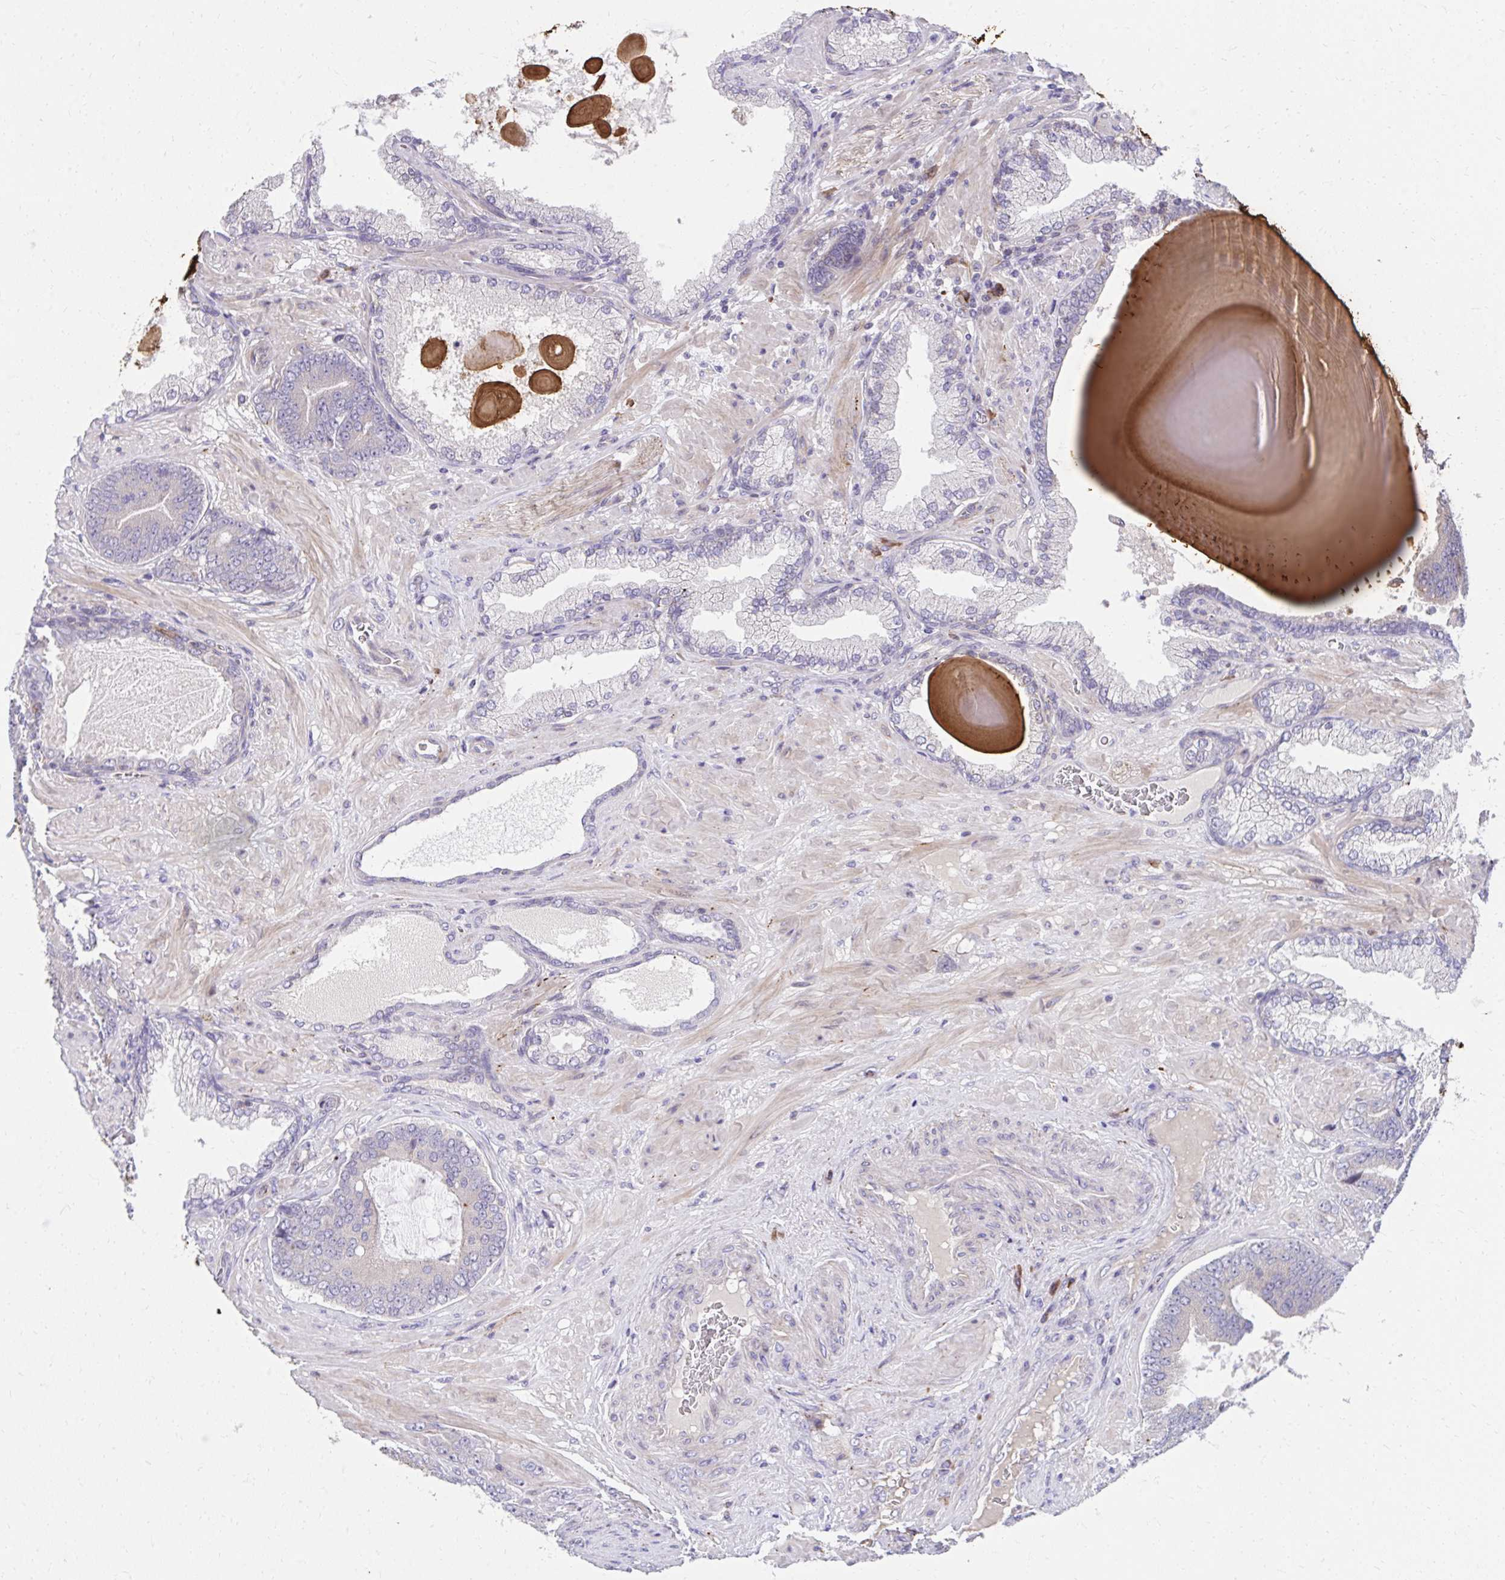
{"staining": {"intensity": "negative", "quantity": "none", "location": "none"}, "tissue": "prostate cancer", "cell_type": "Tumor cells", "image_type": "cancer", "snomed": [{"axis": "morphology", "description": "Adenocarcinoma, High grade"}, {"axis": "topography", "description": "Prostate"}], "caption": "This is an IHC photomicrograph of prostate cancer. There is no positivity in tumor cells.", "gene": "SLAMF7", "patient": {"sex": "male", "age": 62}}